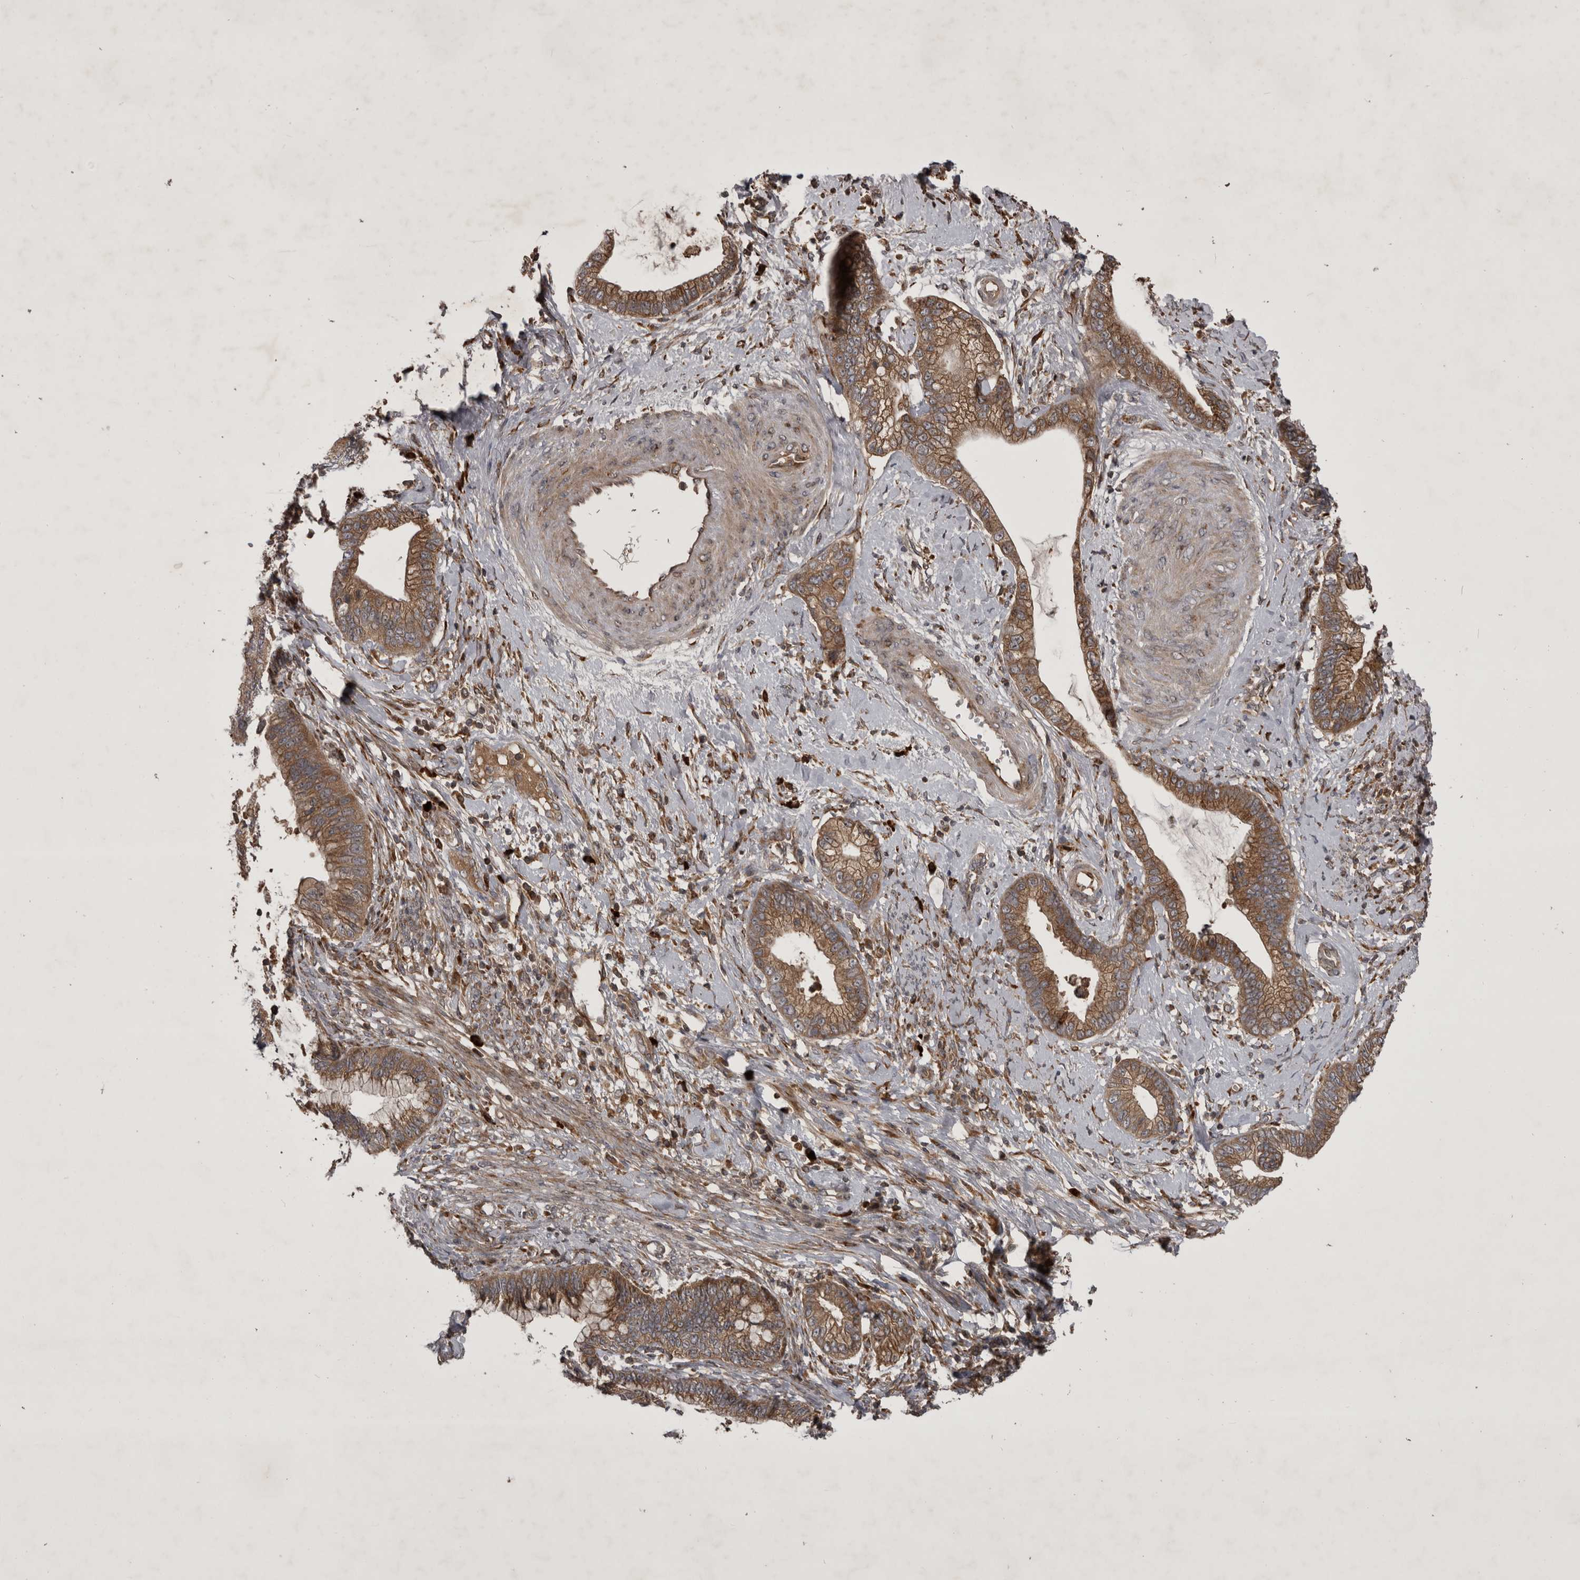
{"staining": {"intensity": "moderate", "quantity": ">75%", "location": "cytoplasmic/membranous"}, "tissue": "cervical cancer", "cell_type": "Tumor cells", "image_type": "cancer", "snomed": [{"axis": "morphology", "description": "Adenocarcinoma, NOS"}, {"axis": "topography", "description": "Cervix"}], "caption": "Immunohistochemical staining of adenocarcinoma (cervical) demonstrates moderate cytoplasmic/membranous protein expression in approximately >75% of tumor cells.", "gene": "RAB3GAP2", "patient": {"sex": "female", "age": 44}}